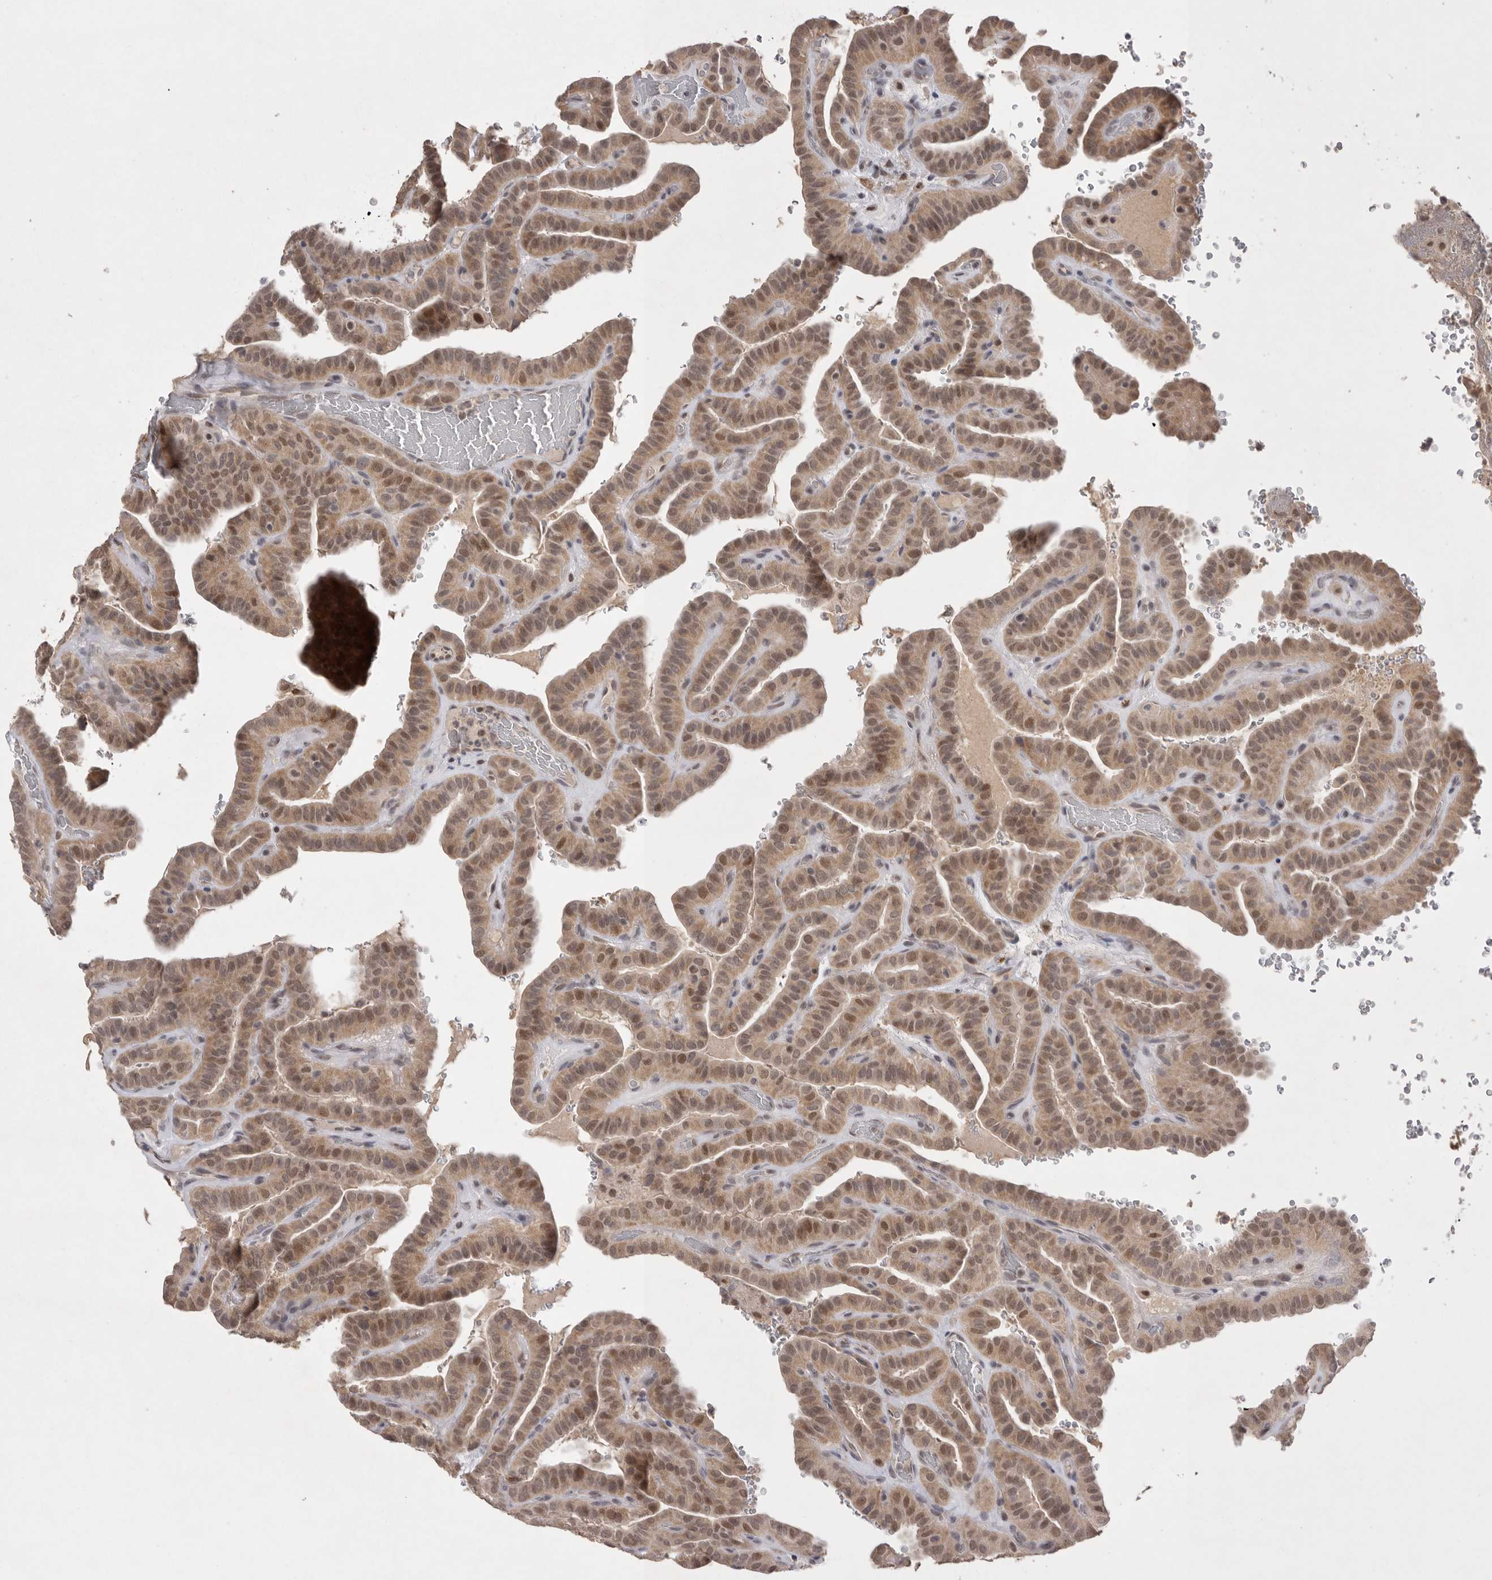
{"staining": {"intensity": "moderate", "quantity": ">75%", "location": "cytoplasmic/membranous,nuclear"}, "tissue": "thyroid cancer", "cell_type": "Tumor cells", "image_type": "cancer", "snomed": [{"axis": "morphology", "description": "Papillary adenocarcinoma, NOS"}, {"axis": "topography", "description": "Thyroid gland"}], "caption": "Thyroid papillary adenocarcinoma stained with DAB IHC demonstrates medium levels of moderate cytoplasmic/membranous and nuclear positivity in about >75% of tumor cells.", "gene": "HUS1", "patient": {"sex": "male", "age": 77}}